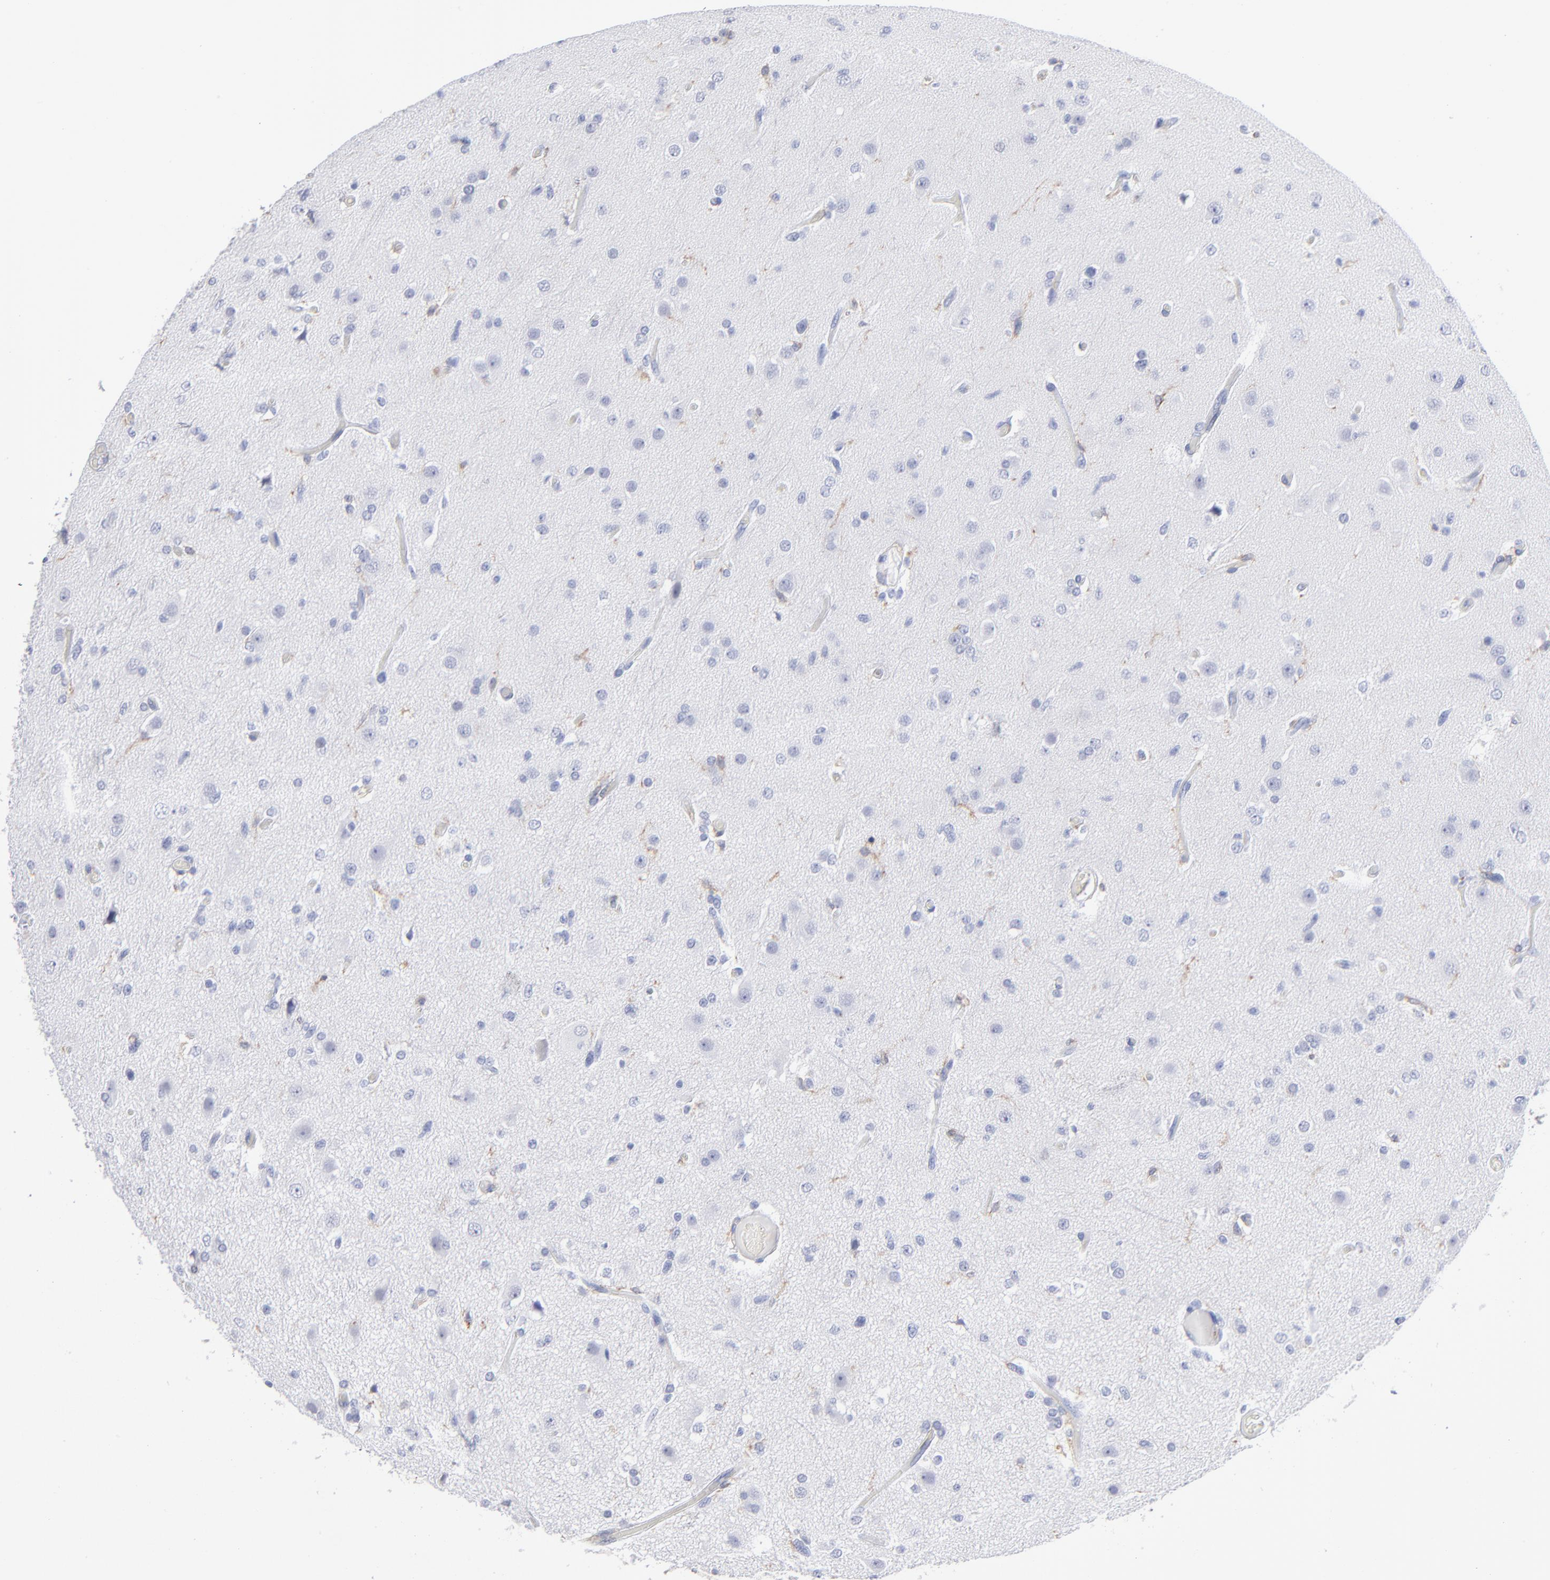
{"staining": {"intensity": "moderate", "quantity": "<25%", "location": "cytoplasmic/membranous"}, "tissue": "glioma", "cell_type": "Tumor cells", "image_type": "cancer", "snomed": [{"axis": "morphology", "description": "Glioma, malignant, High grade"}, {"axis": "topography", "description": "Brain"}], "caption": "Immunohistochemistry image of neoplastic tissue: malignant glioma (high-grade) stained using immunohistochemistry (IHC) displays low levels of moderate protein expression localized specifically in the cytoplasmic/membranous of tumor cells, appearing as a cytoplasmic/membranous brown color.", "gene": "LAT2", "patient": {"sex": "male", "age": 33}}